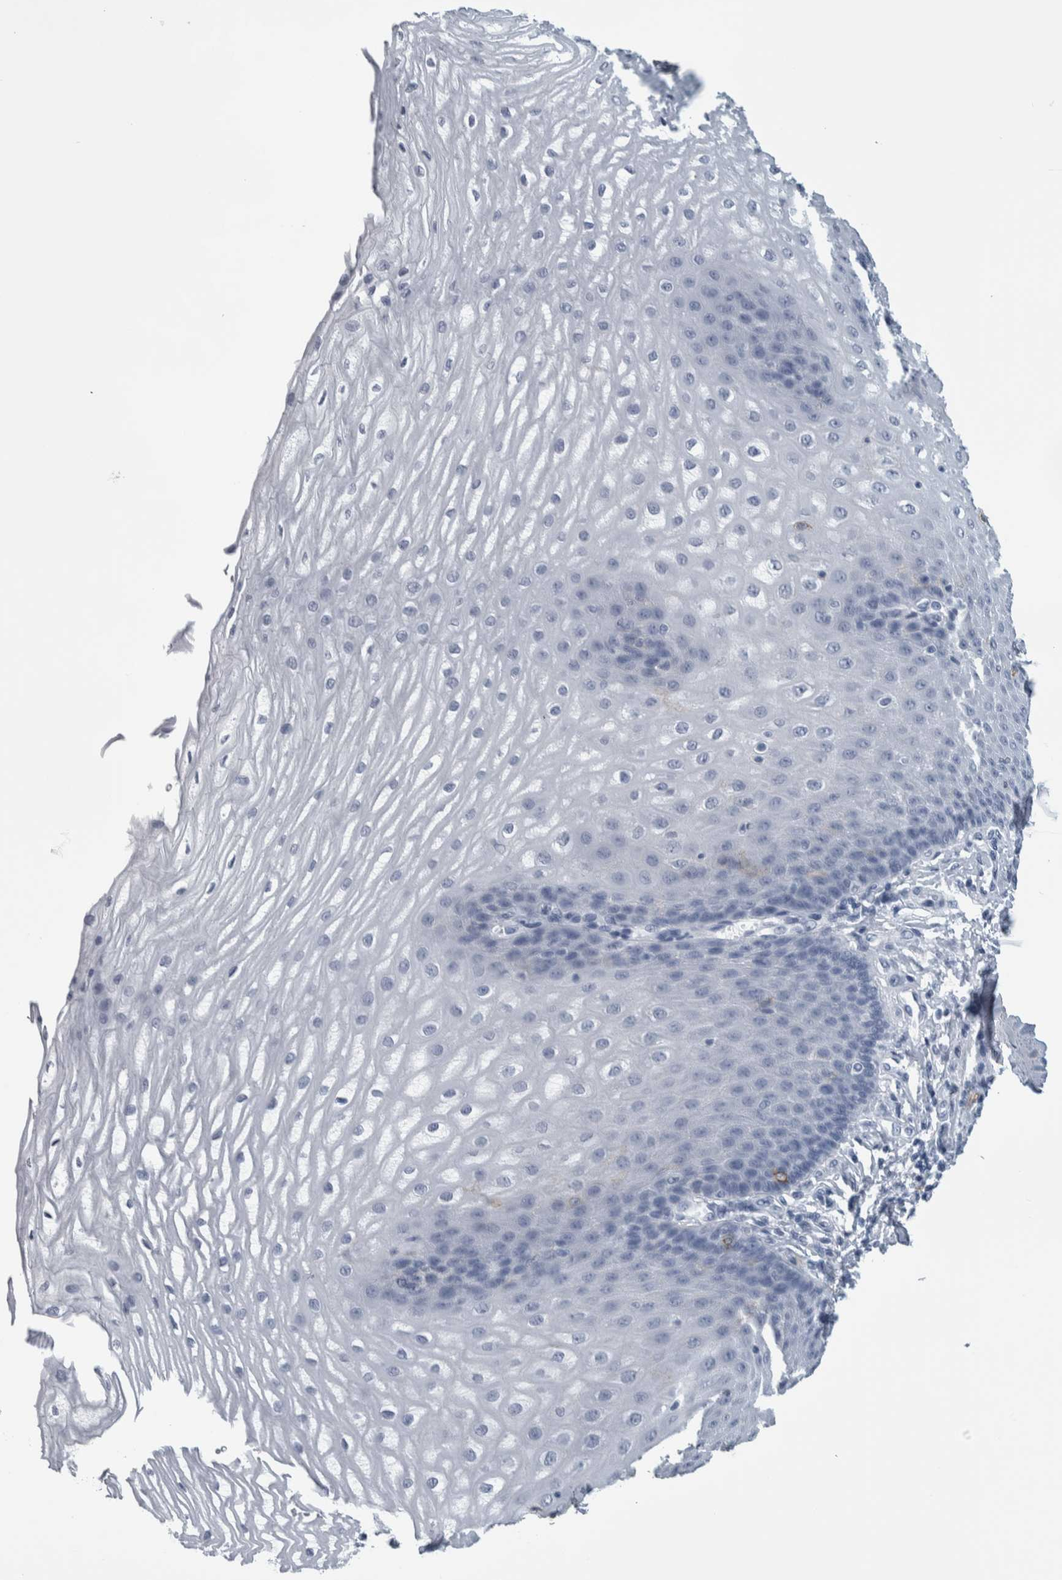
{"staining": {"intensity": "negative", "quantity": "none", "location": "none"}, "tissue": "esophagus", "cell_type": "Squamous epithelial cells", "image_type": "normal", "snomed": [{"axis": "morphology", "description": "Normal tissue, NOS"}, {"axis": "topography", "description": "Esophagus"}], "caption": "This is an immunohistochemistry (IHC) image of benign esophagus. There is no expression in squamous epithelial cells.", "gene": "CDH17", "patient": {"sex": "male", "age": 54}}